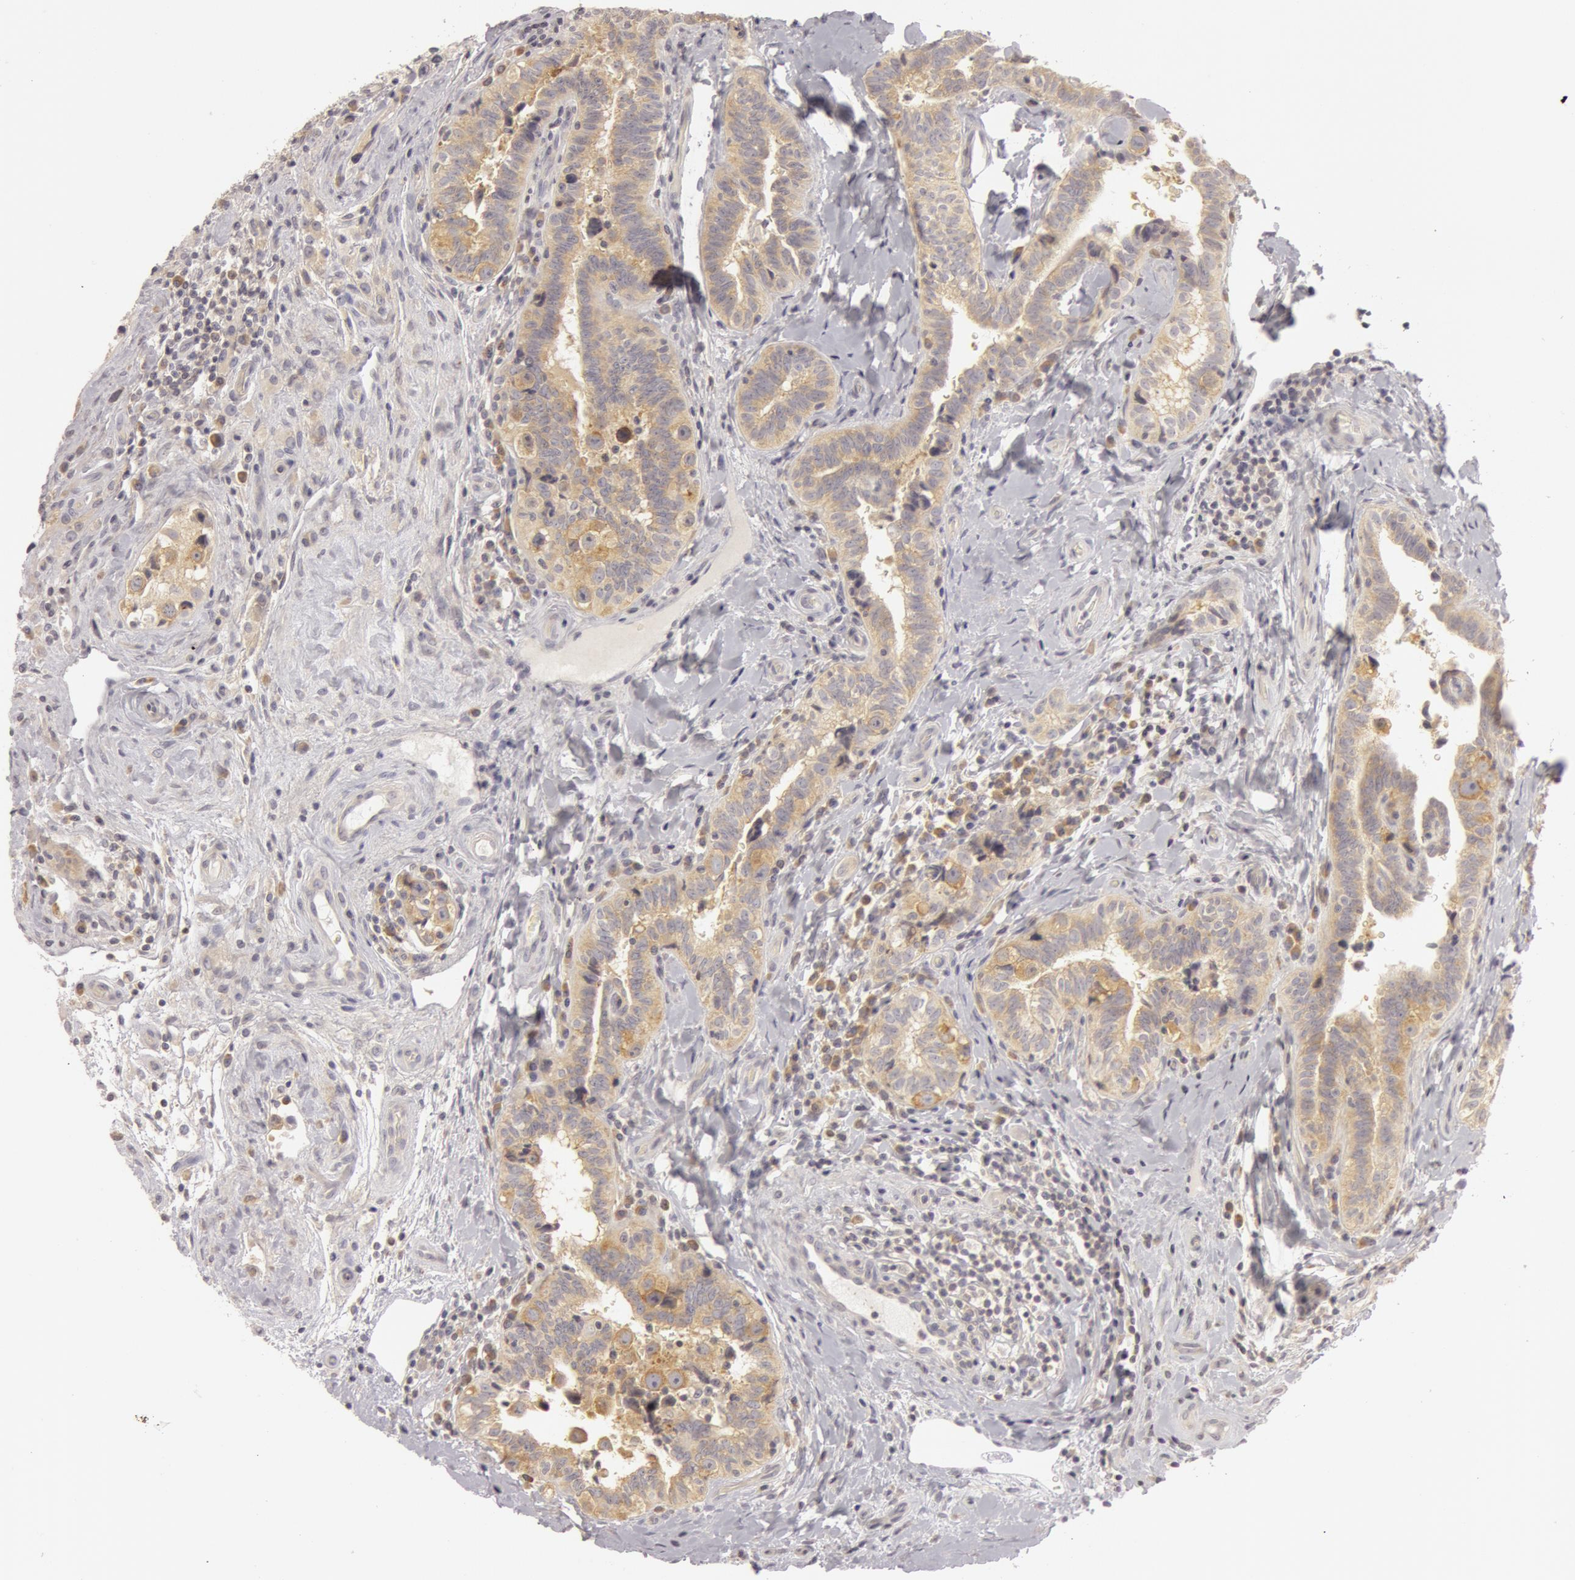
{"staining": {"intensity": "weak", "quantity": "25%-75%", "location": "cytoplasmic/membranous"}, "tissue": "testis cancer", "cell_type": "Tumor cells", "image_type": "cancer", "snomed": [{"axis": "morphology", "description": "Seminoma, NOS"}, {"axis": "topography", "description": "Testis"}], "caption": "Immunohistochemistry (IHC) (DAB (3,3'-diaminobenzidine)) staining of testis seminoma exhibits weak cytoplasmic/membranous protein staining in about 25%-75% of tumor cells.", "gene": "RALGAPA1", "patient": {"sex": "male", "age": 32}}